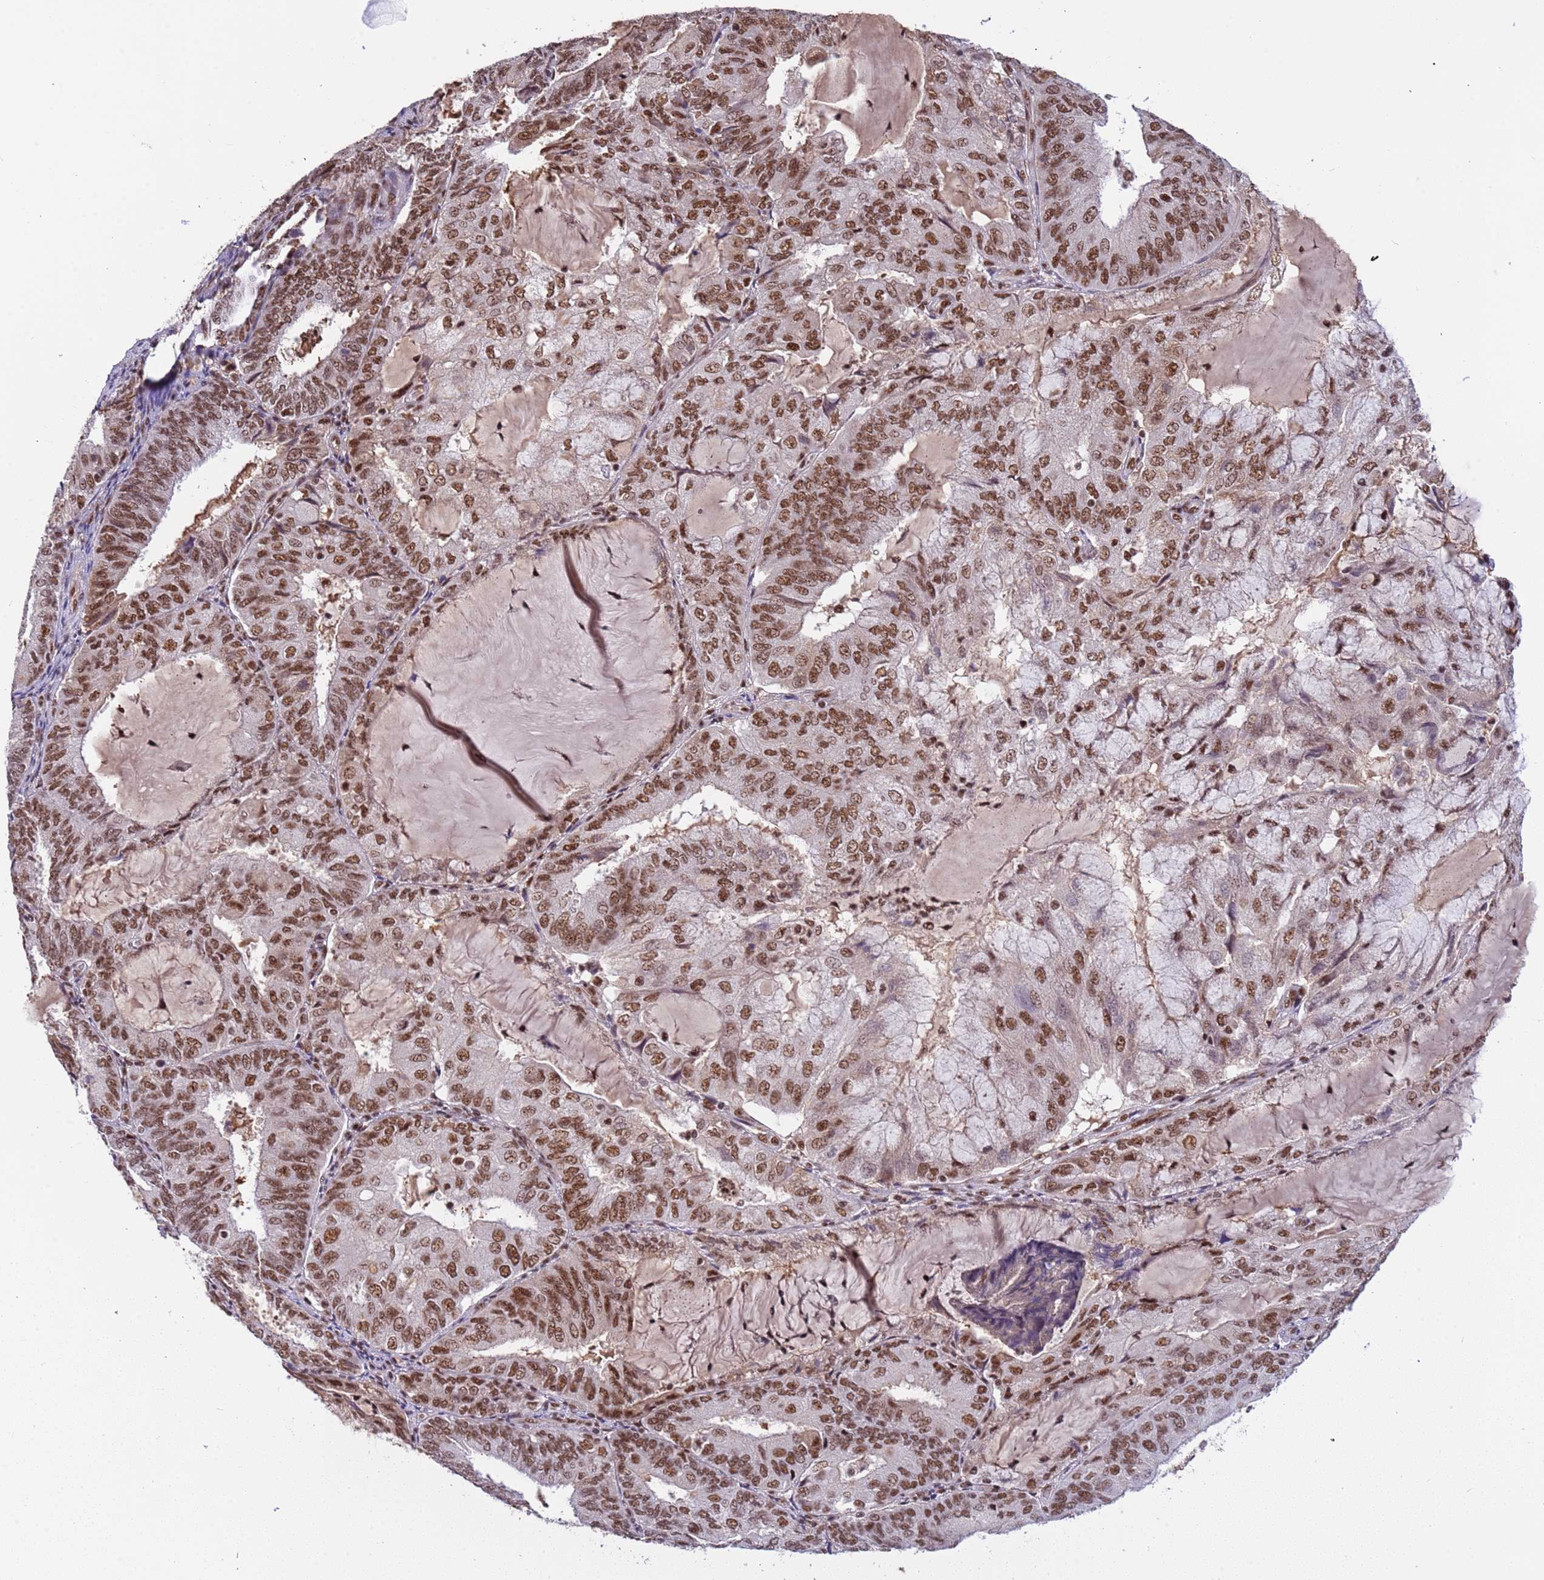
{"staining": {"intensity": "strong", "quantity": ">75%", "location": "nuclear"}, "tissue": "endometrial cancer", "cell_type": "Tumor cells", "image_type": "cancer", "snomed": [{"axis": "morphology", "description": "Adenocarcinoma, NOS"}, {"axis": "topography", "description": "Endometrium"}], "caption": "Immunohistochemistry photomicrograph of neoplastic tissue: human endometrial cancer stained using IHC shows high levels of strong protein expression localized specifically in the nuclear of tumor cells, appearing as a nuclear brown color.", "gene": "SRRT", "patient": {"sex": "female", "age": 81}}